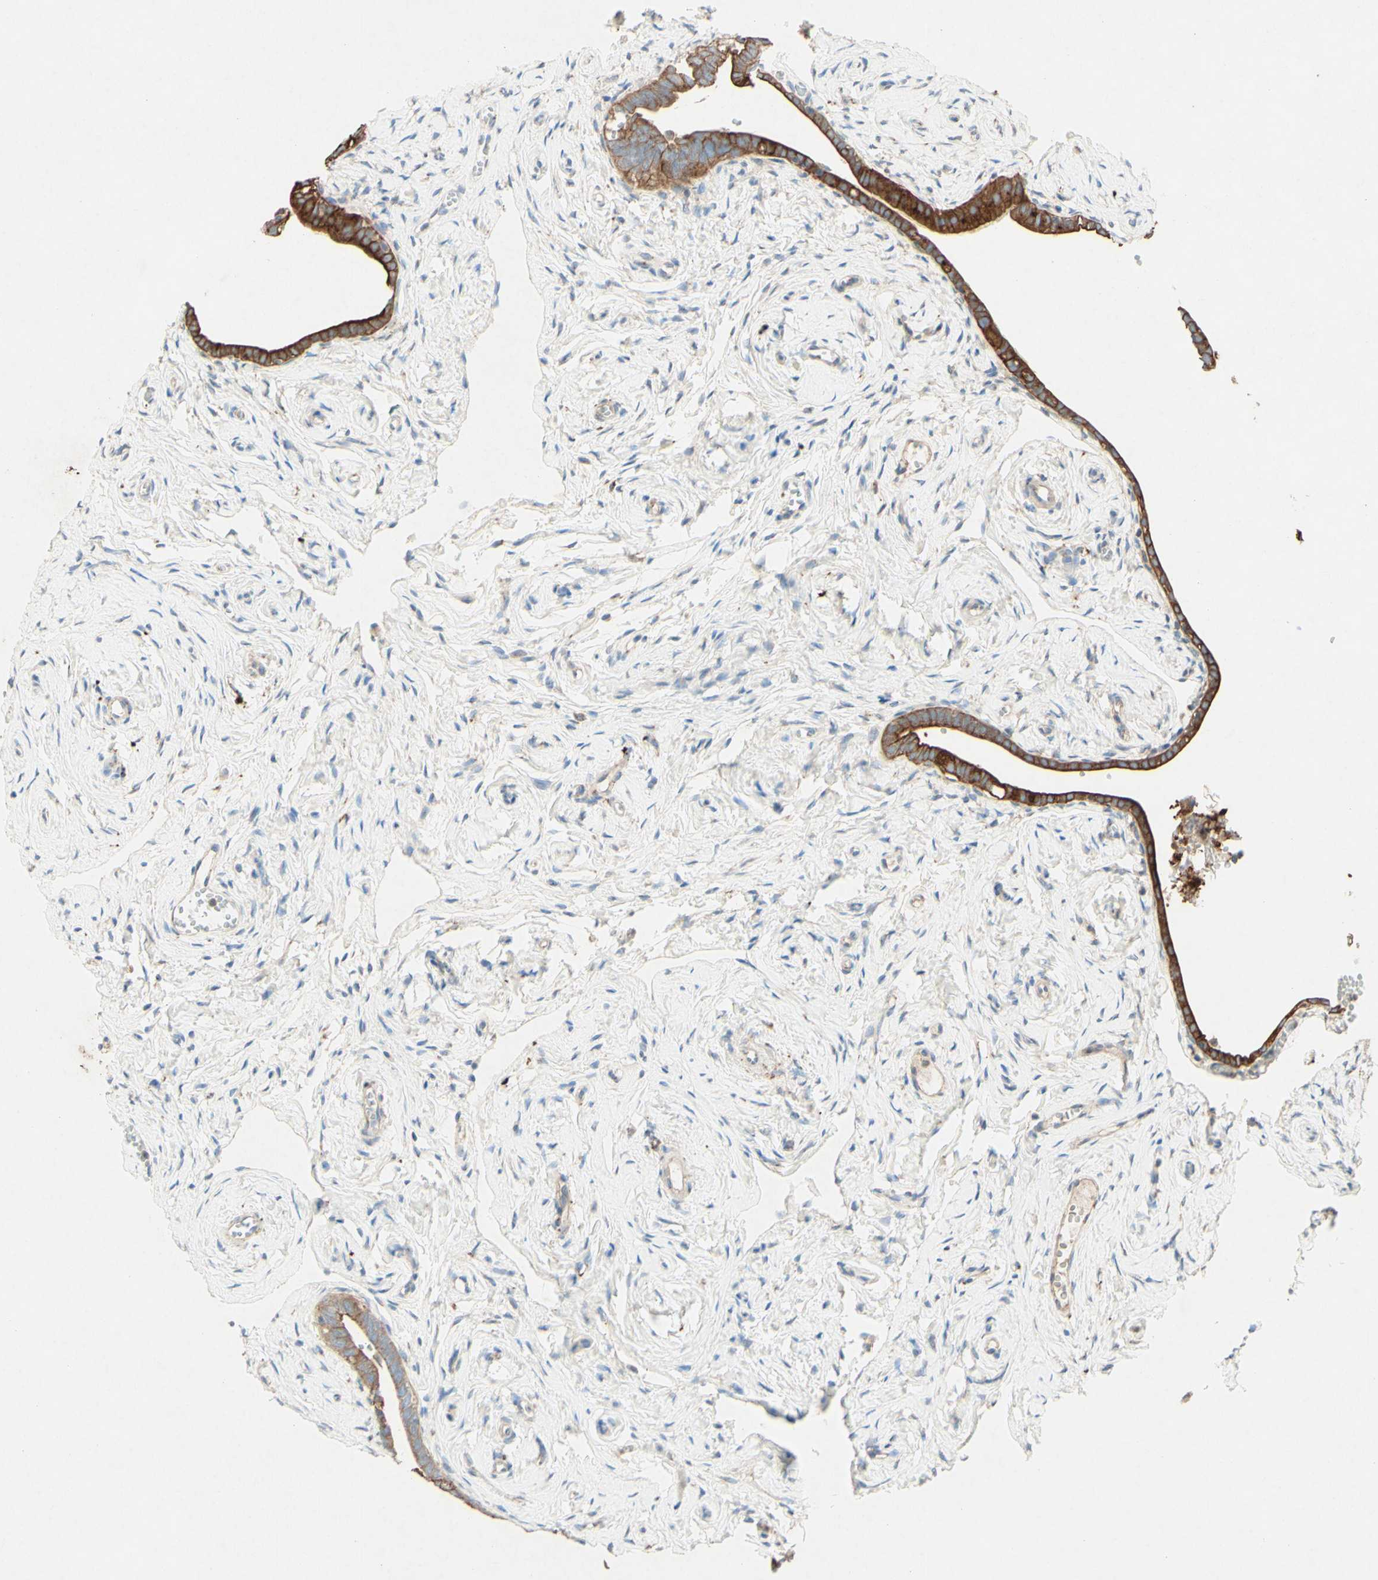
{"staining": {"intensity": "moderate", "quantity": ">75%", "location": "cytoplasmic/membranous"}, "tissue": "fallopian tube", "cell_type": "Glandular cells", "image_type": "normal", "snomed": [{"axis": "morphology", "description": "Normal tissue, NOS"}, {"axis": "topography", "description": "Fallopian tube"}], "caption": "IHC (DAB (3,3'-diaminobenzidine)) staining of normal fallopian tube exhibits moderate cytoplasmic/membranous protein expression in about >75% of glandular cells.", "gene": "MTM1", "patient": {"sex": "female", "age": 71}}